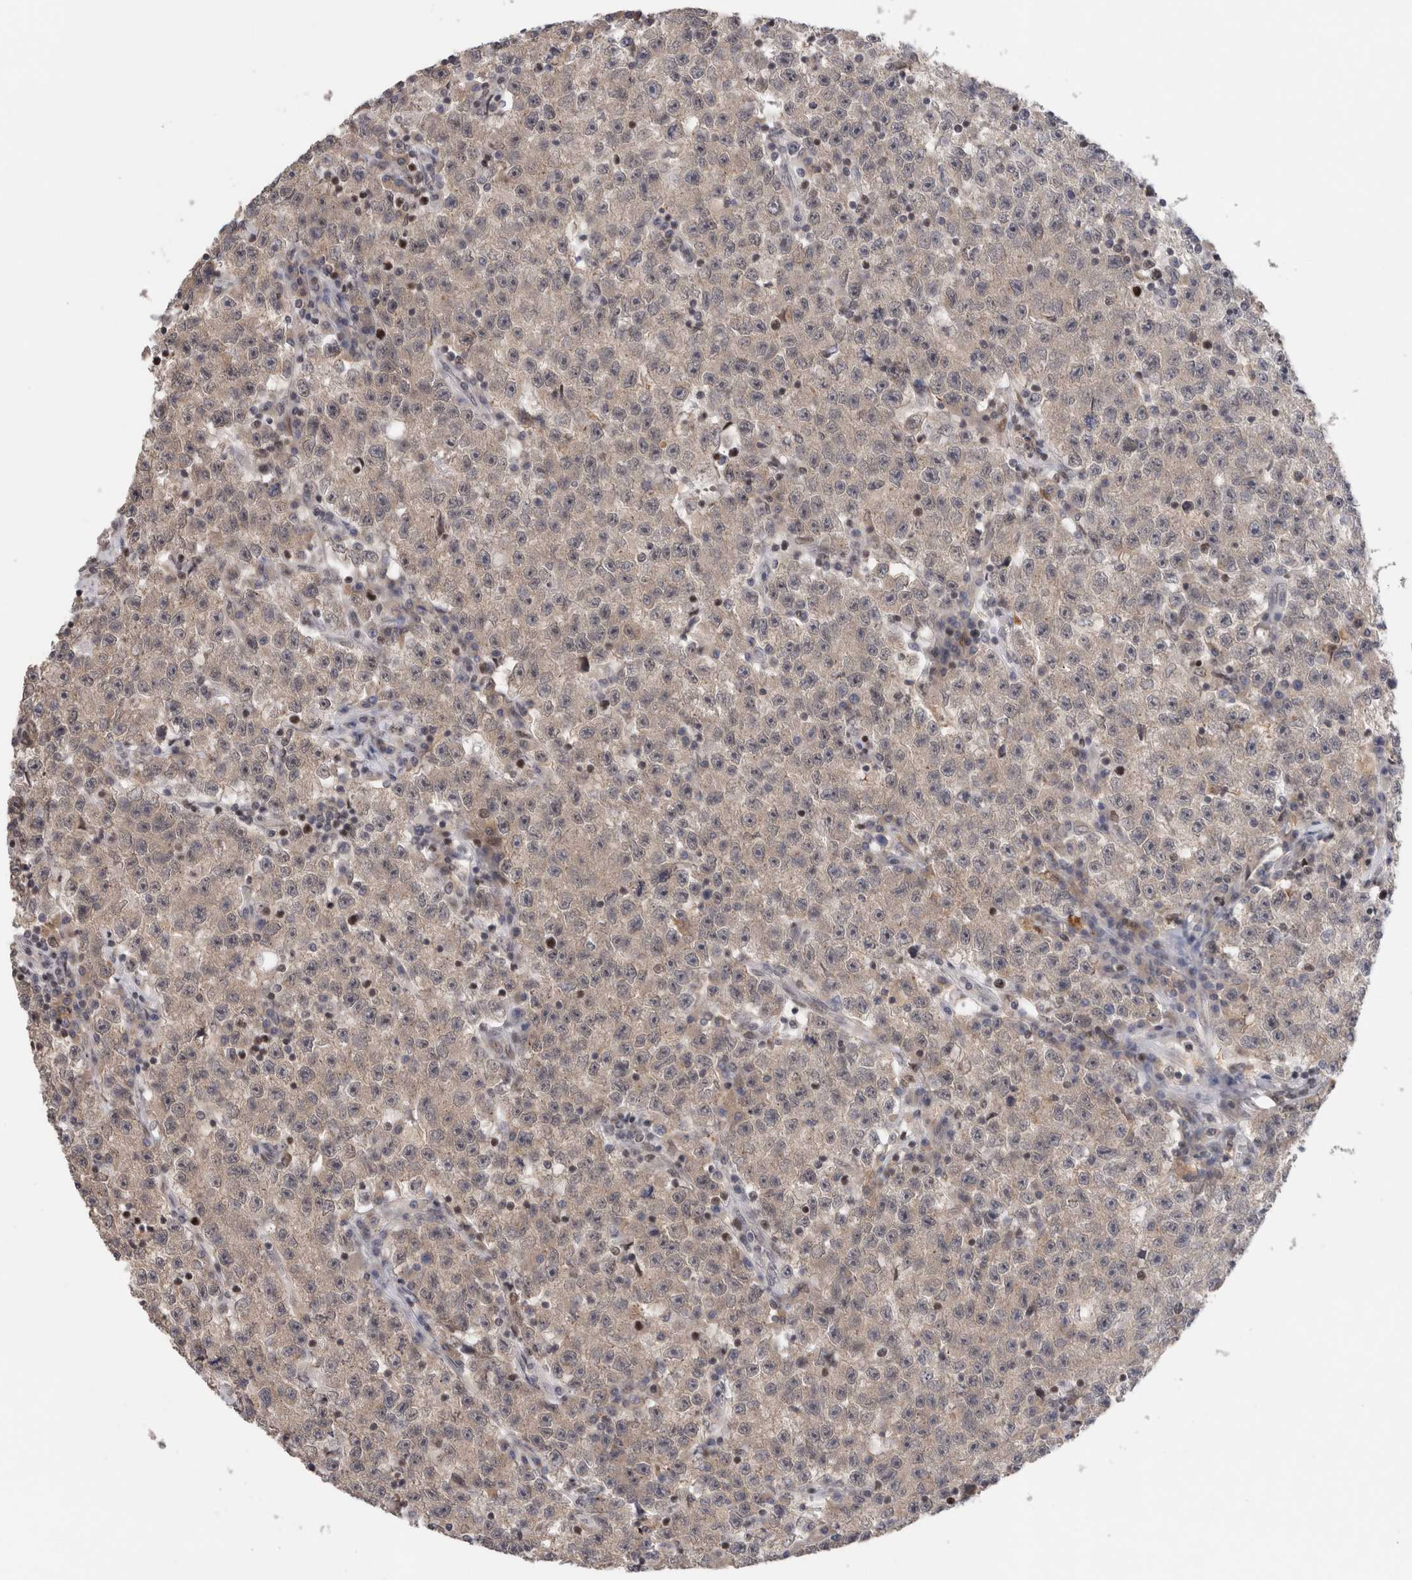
{"staining": {"intensity": "negative", "quantity": "none", "location": "none"}, "tissue": "testis cancer", "cell_type": "Tumor cells", "image_type": "cancer", "snomed": [{"axis": "morphology", "description": "Seminoma, NOS"}, {"axis": "topography", "description": "Testis"}], "caption": "A high-resolution image shows IHC staining of seminoma (testis), which displays no significant positivity in tumor cells.", "gene": "ZNF521", "patient": {"sex": "male", "age": 22}}